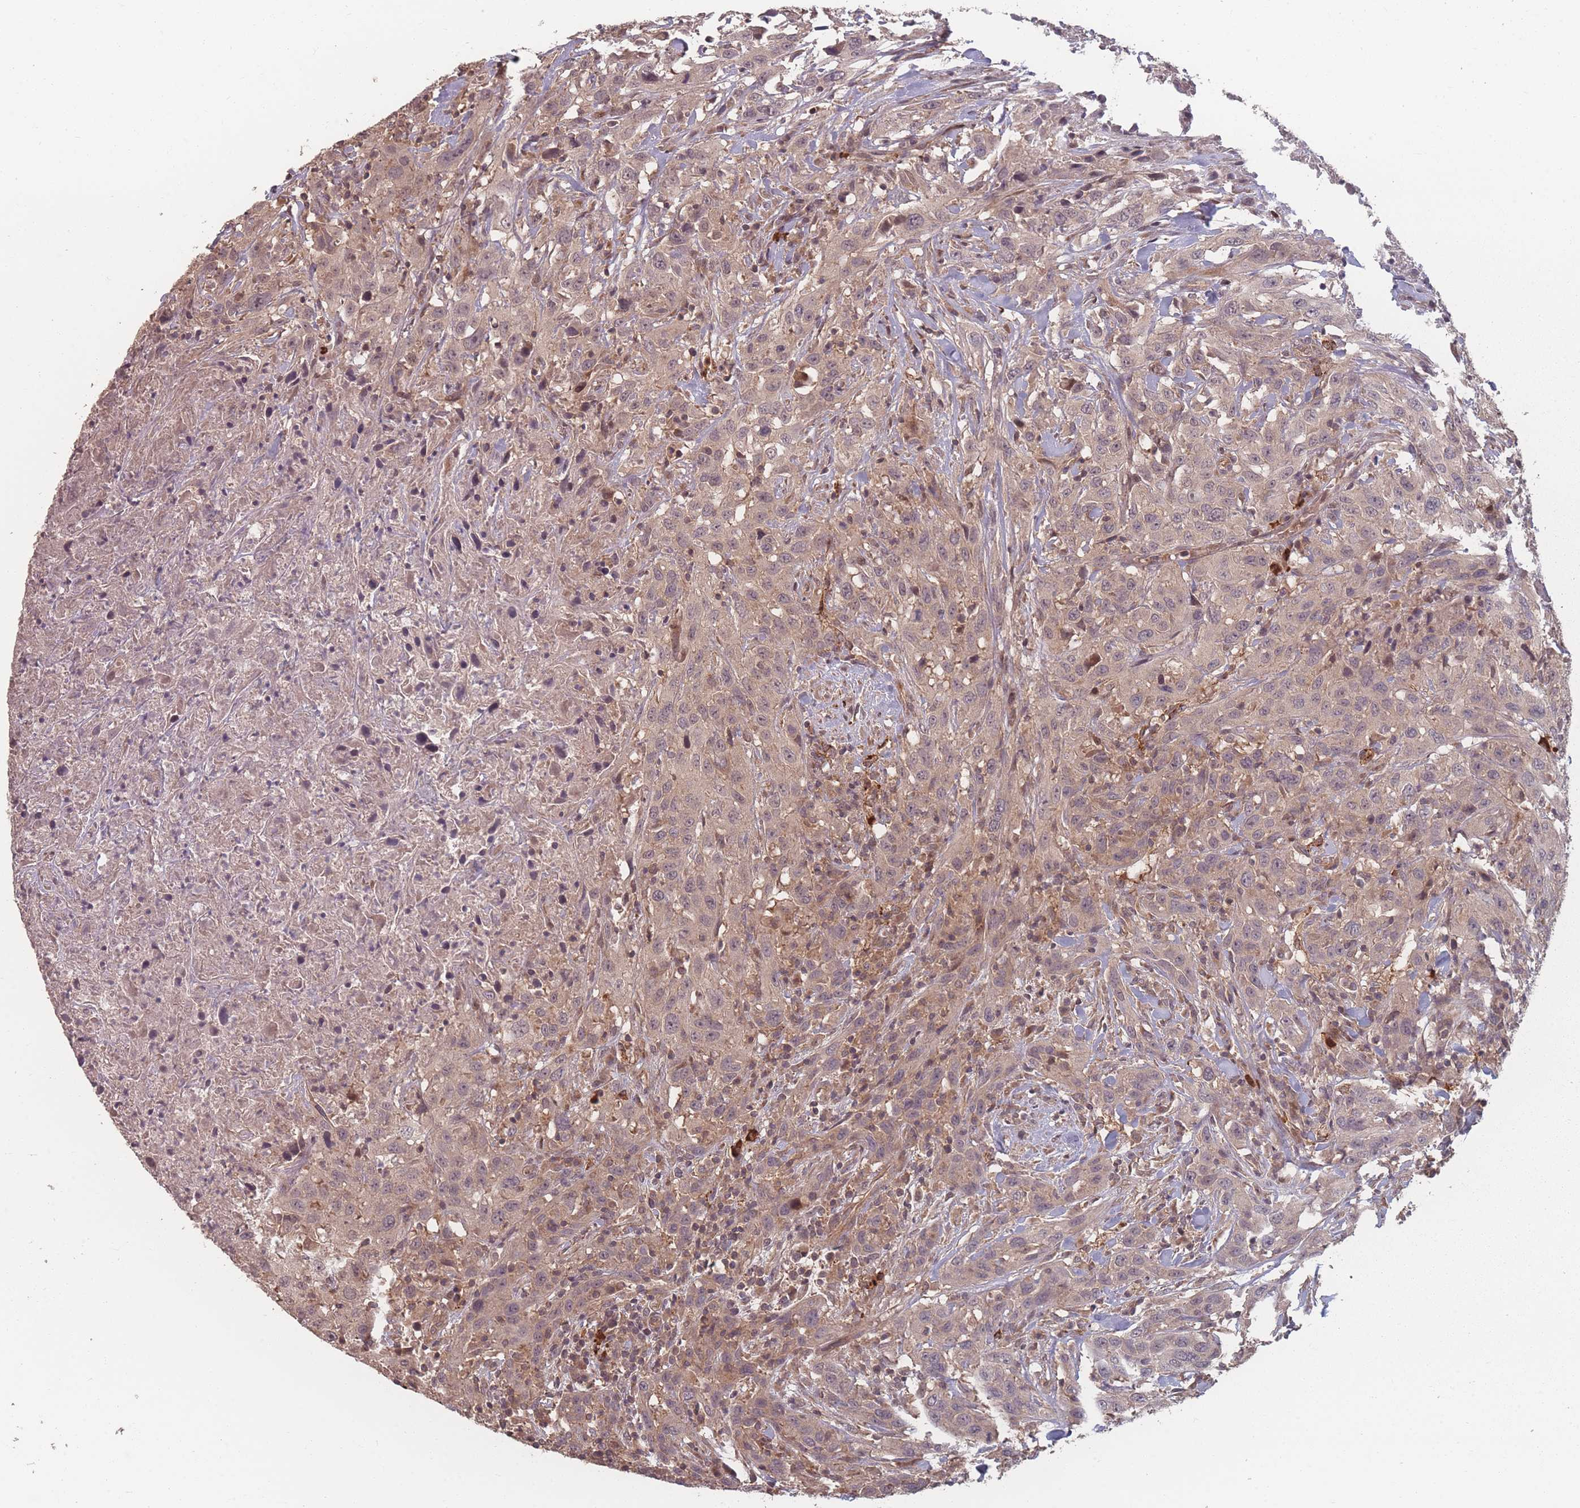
{"staining": {"intensity": "weak", "quantity": "25%-75%", "location": "cytoplasmic/membranous"}, "tissue": "urothelial cancer", "cell_type": "Tumor cells", "image_type": "cancer", "snomed": [{"axis": "morphology", "description": "Urothelial carcinoma, High grade"}, {"axis": "topography", "description": "Urinary bladder"}], "caption": "The immunohistochemical stain highlights weak cytoplasmic/membranous expression in tumor cells of urothelial carcinoma (high-grade) tissue.", "gene": "HAGH", "patient": {"sex": "male", "age": 61}}